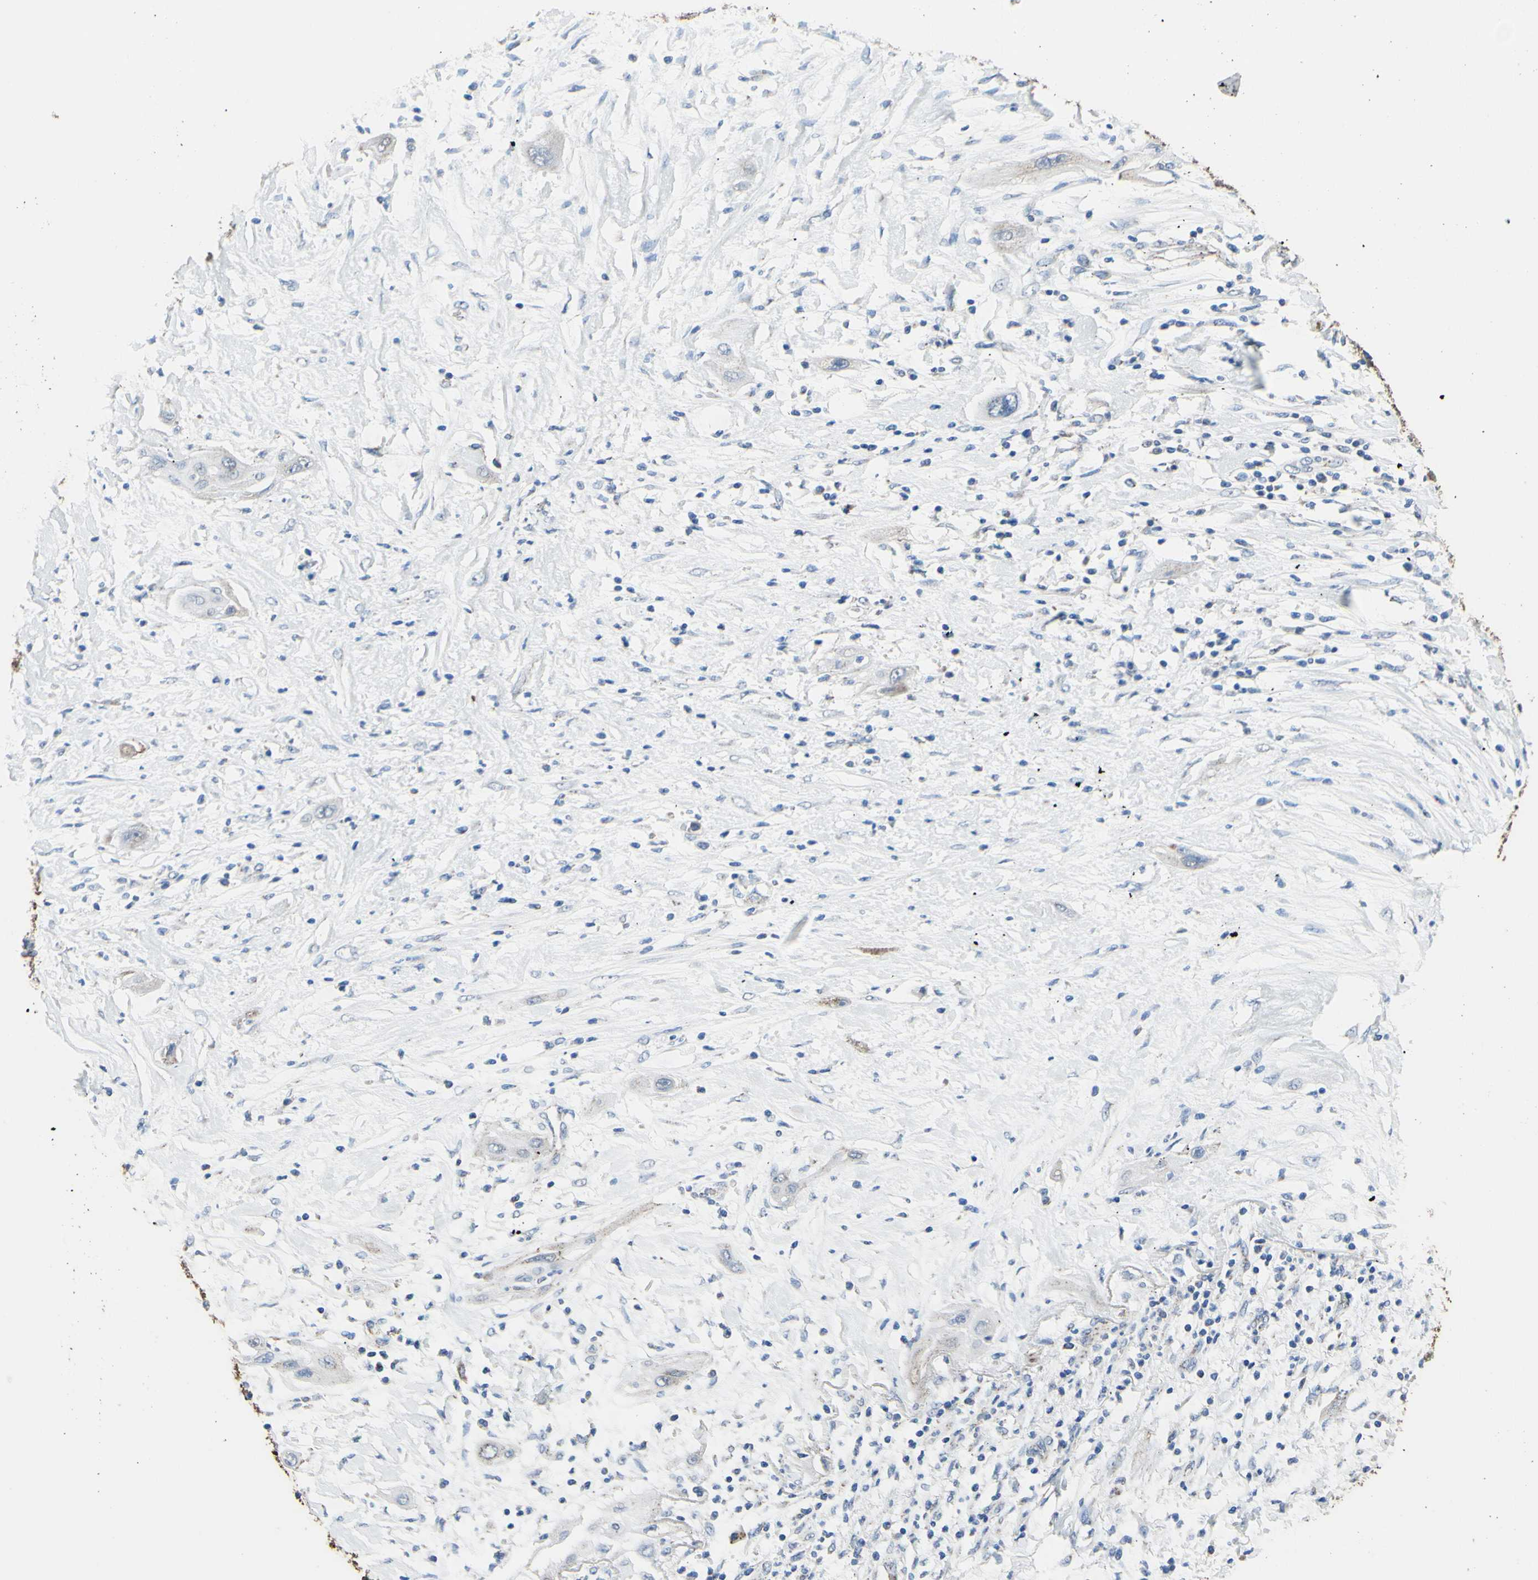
{"staining": {"intensity": "negative", "quantity": "none", "location": "none"}, "tissue": "lung cancer", "cell_type": "Tumor cells", "image_type": "cancer", "snomed": [{"axis": "morphology", "description": "Squamous cell carcinoma, NOS"}, {"axis": "topography", "description": "Lung"}], "caption": "This is an IHC micrograph of human lung cancer. There is no expression in tumor cells.", "gene": "CMKLR2", "patient": {"sex": "female", "age": 47}}